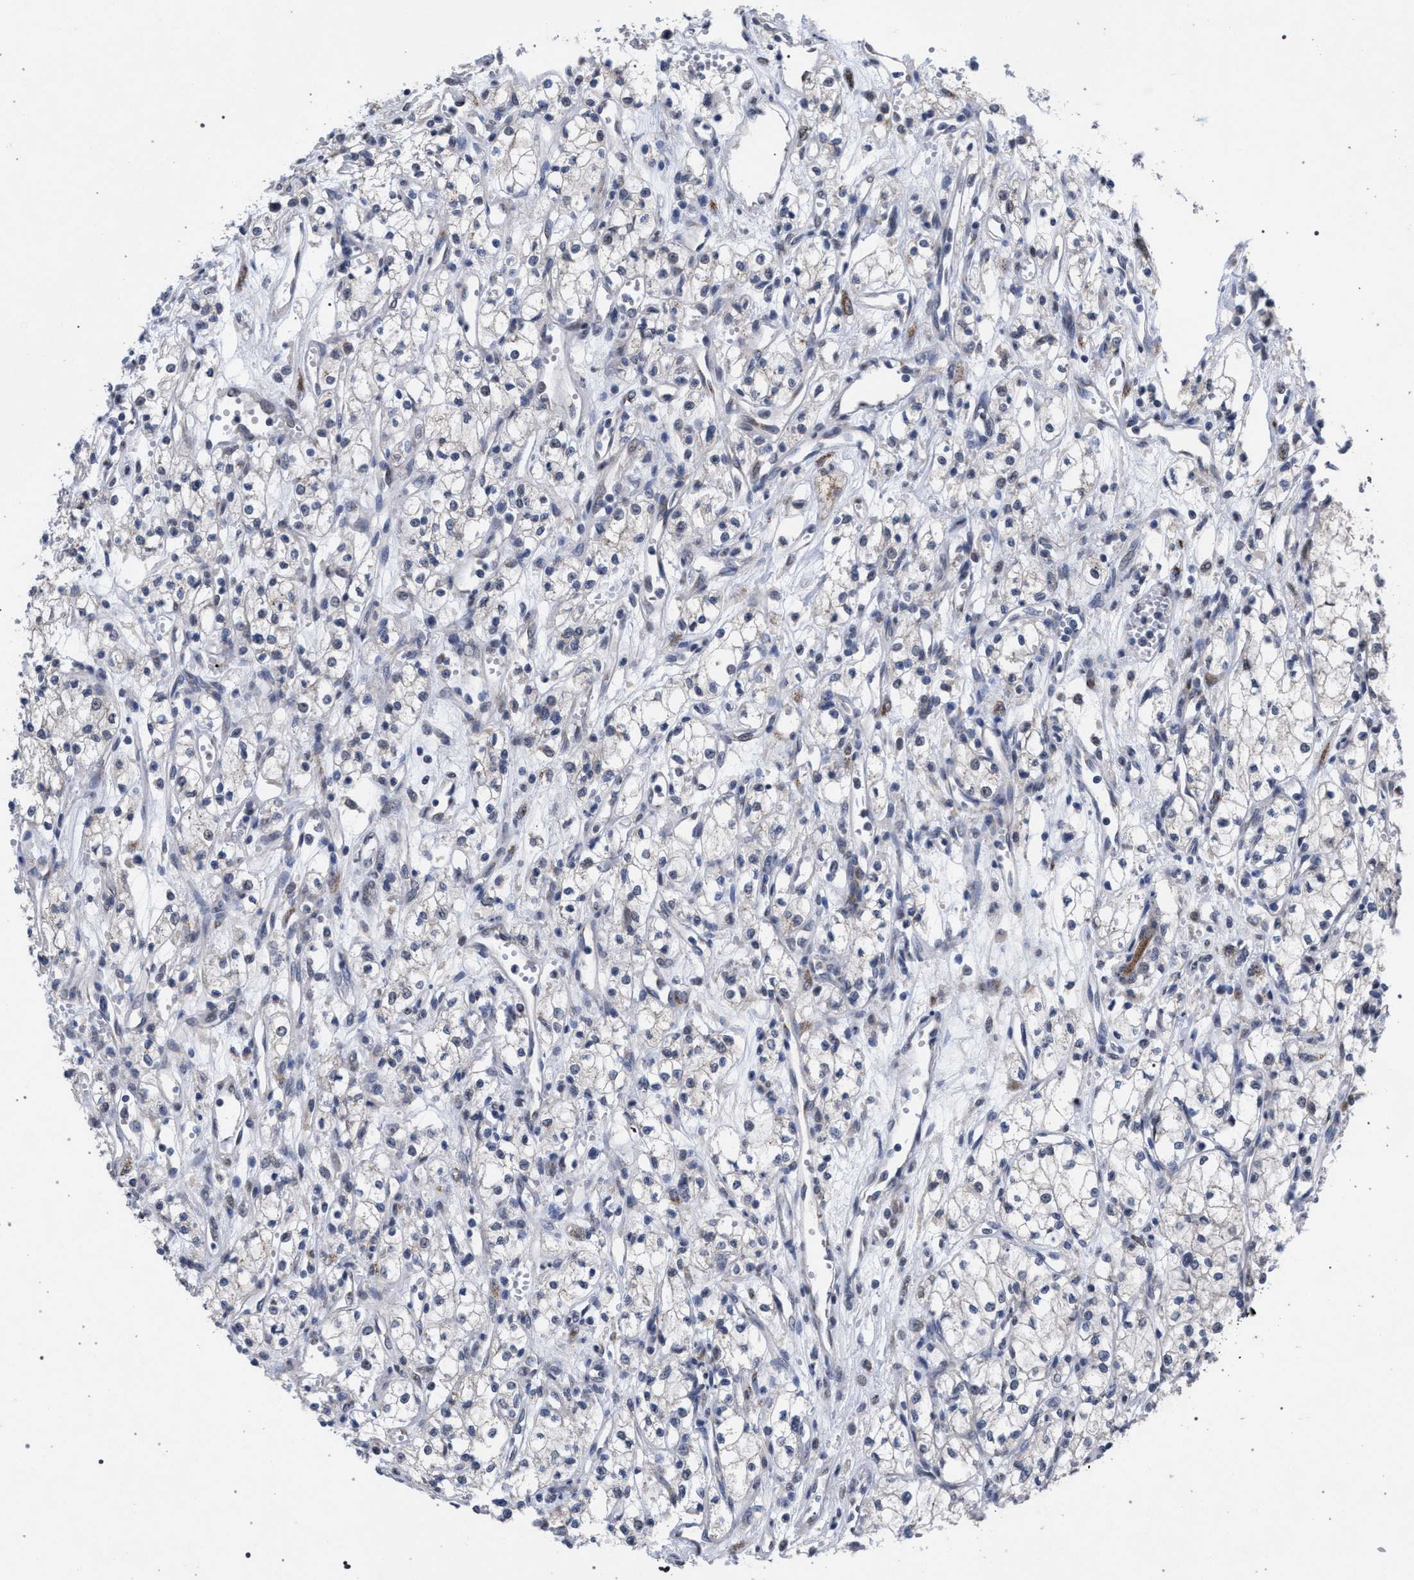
{"staining": {"intensity": "negative", "quantity": "none", "location": "none"}, "tissue": "renal cancer", "cell_type": "Tumor cells", "image_type": "cancer", "snomed": [{"axis": "morphology", "description": "Adenocarcinoma, NOS"}, {"axis": "topography", "description": "Kidney"}], "caption": "The immunohistochemistry (IHC) image has no significant positivity in tumor cells of renal adenocarcinoma tissue.", "gene": "GOLGA2", "patient": {"sex": "male", "age": 59}}